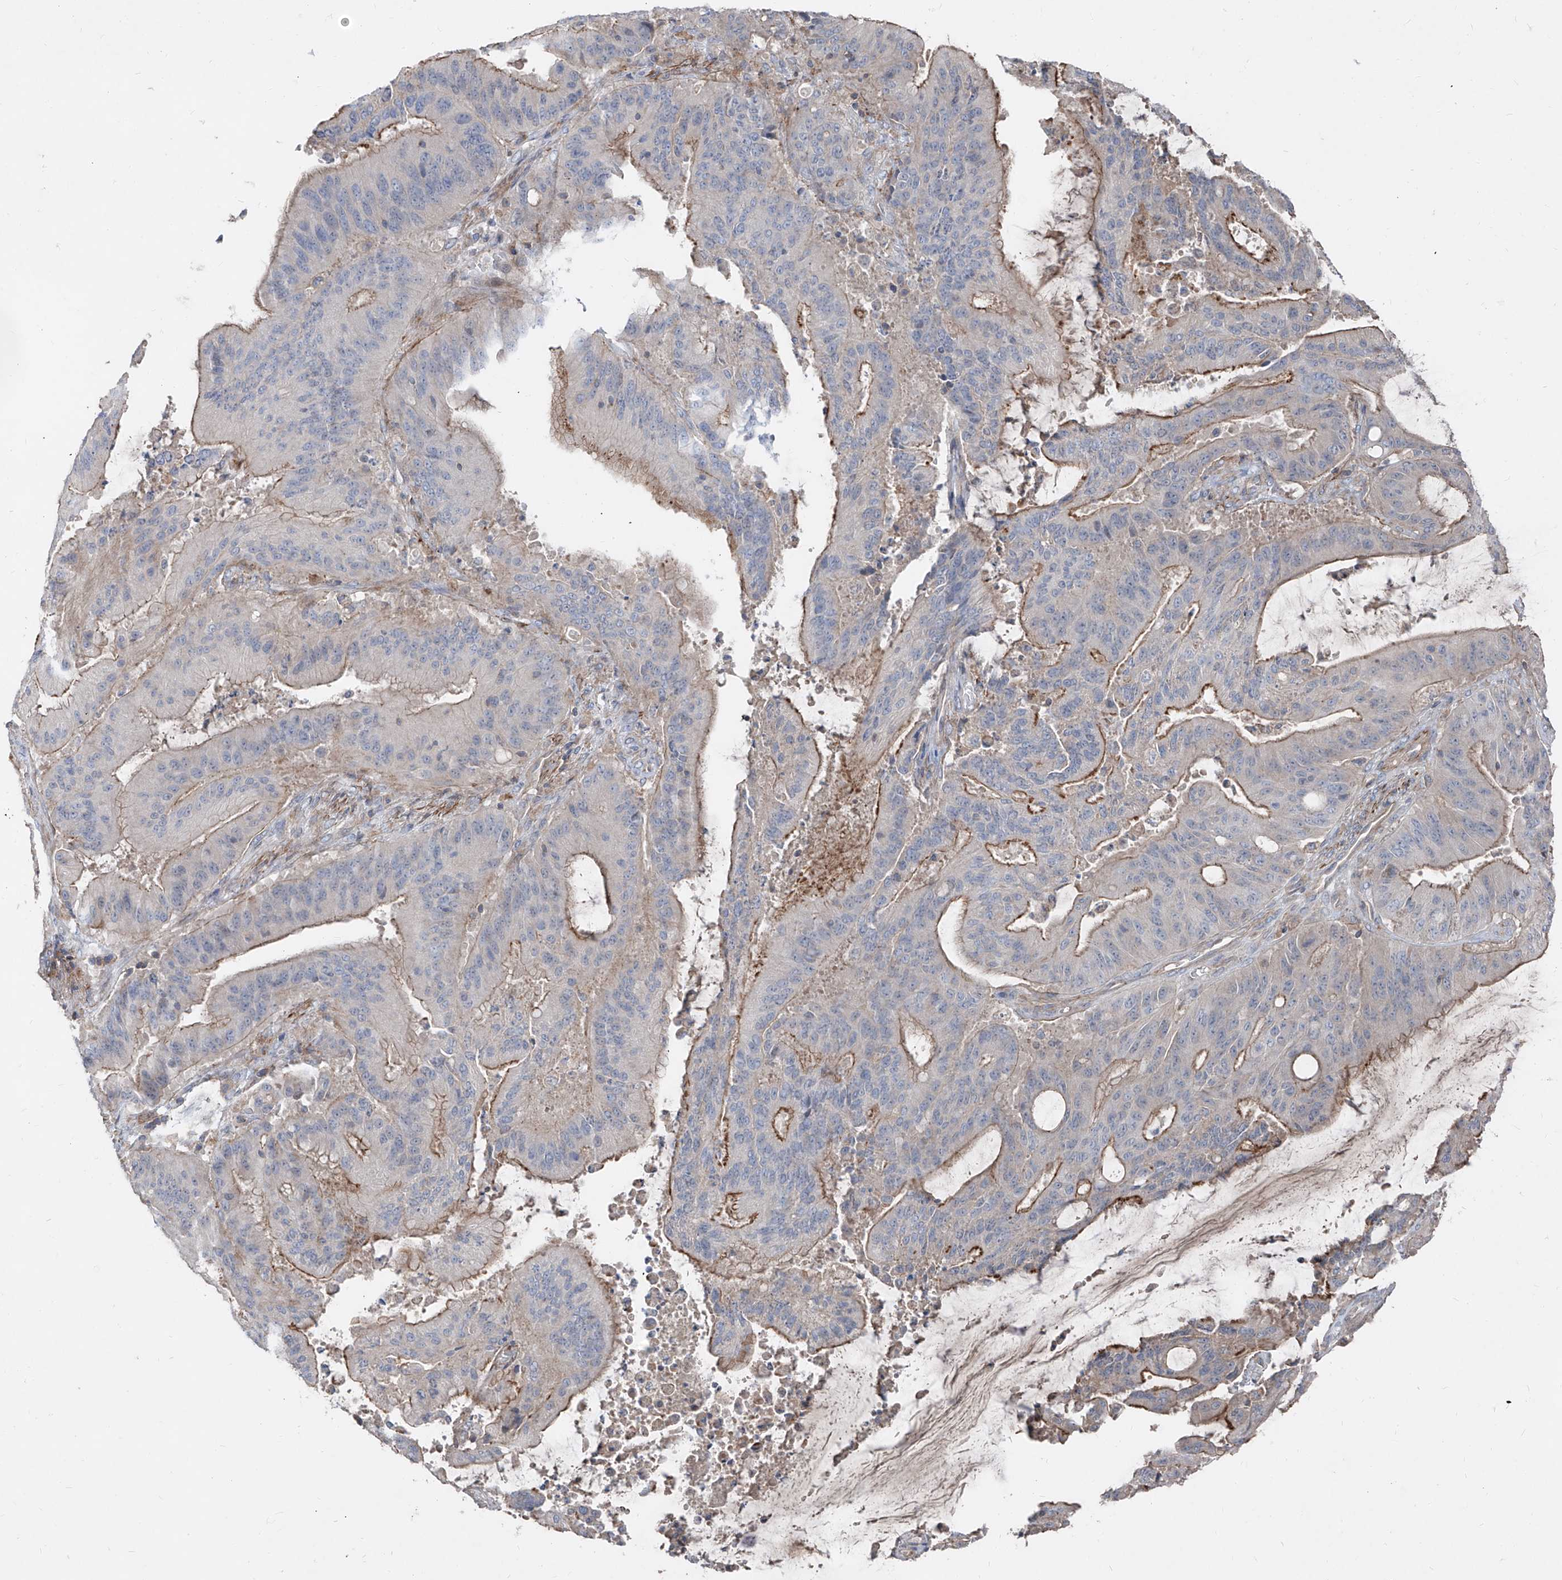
{"staining": {"intensity": "moderate", "quantity": "25%-75%", "location": "cytoplasmic/membranous"}, "tissue": "liver cancer", "cell_type": "Tumor cells", "image_type": "cancer", "snomed": [{"axis": "morphology", "description": "Normal tissue, NOS"}, {"axis": "morphology", "description": "Cholangiocarcinoma"}, {"axis": "topography", "description": "Liver"}, {"axis": "topography", "description": "Peripheral nerve tissue"}], "caption": "DAB (3,3'-diaminobenzidine) immunohistochemical staining of liver cancer (cholangiocarcinoma) shows moderate cytoplasmic/membranous protein expression in approximately 25%-75% of tumor cells.", "gene": "UFD1", "patient": {"sex": "female", "age": 73}}